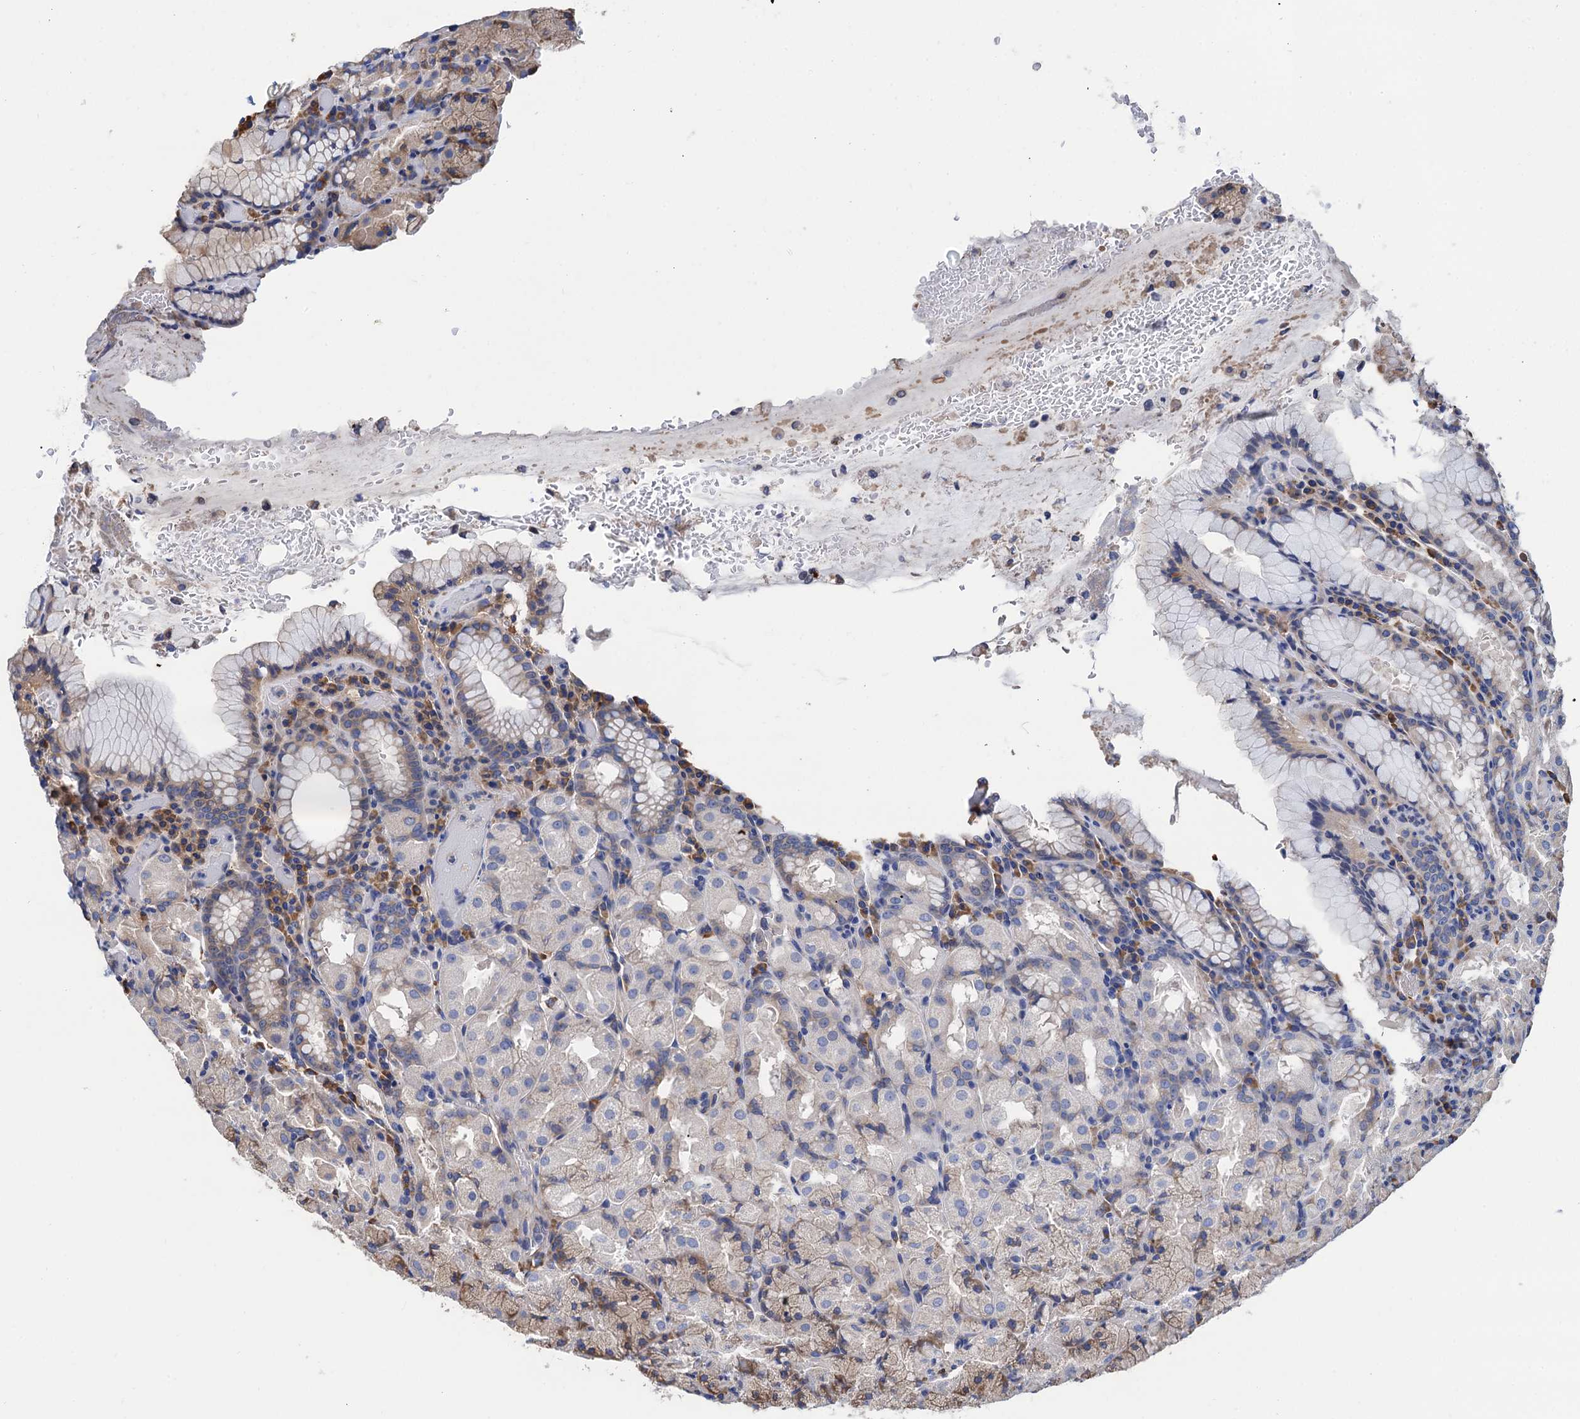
{"staining": {"intensity": "weak", "quantity": "25%-75%", "location": "cytoplasmic/membranous"}, "tissue": "stomach", "cell_type": "Glandular cells", "image_type": "normal", "snomed": [{"axis": "morphology", "description": "Normal tissue, NOS"}, {"axis": "topography", "description": "Stomach, upper"}, {"axis": "topography", "description": "Stomach, lower"}], "caption": "Approximately 25%-75% of glandular cells in benign human stomach exhibit weak cytoplasmic/membranous protein staining as visualized by brown immunohistochemical staining.", "gene": "CNNM1", "patient": {"sex": "male", "age": 80}}